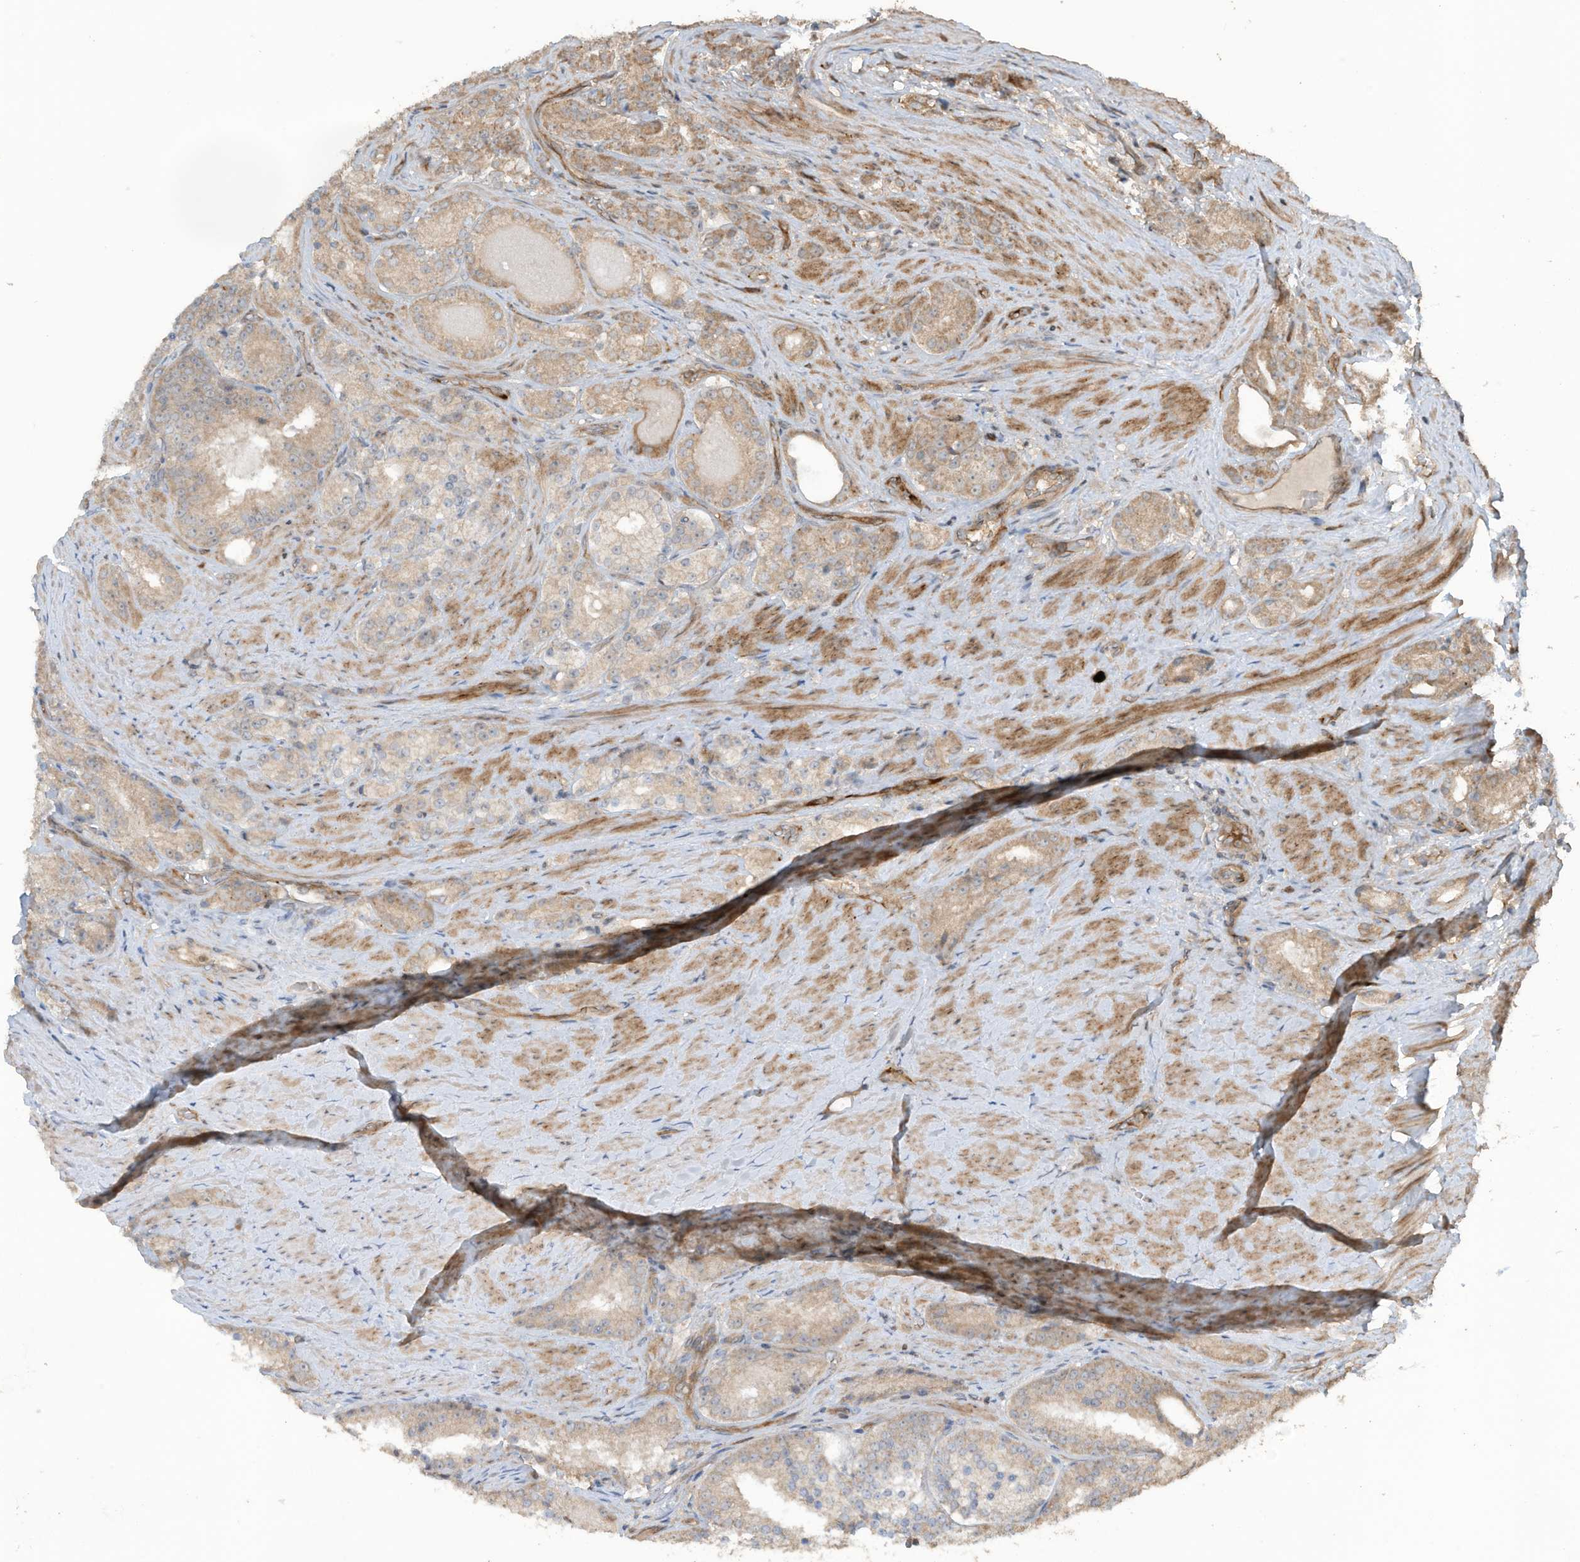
{"staining": {"intensity": "weak", "quantity": "25%-75%", "location": "cytoplasmic/membranous"}, "tissue": "prostate cancer", "cell_type": "Tumor cells", "image_type": "cancer", "snomed": [{"axis": "morphology", "description": "Adenocarcinoma, High grade"}, {"axis": "topography", "description": "Prostate"}], "caption": "This photomicrograph shows immunohistochemistry staining of high-grade adenocarcinoma (prostate), with low weak cytoplasmic/membranous expression in about 25%-75% of tumor cells.", "gene": "ZNF653", "patient": {"sex": "male", "age": 60}}